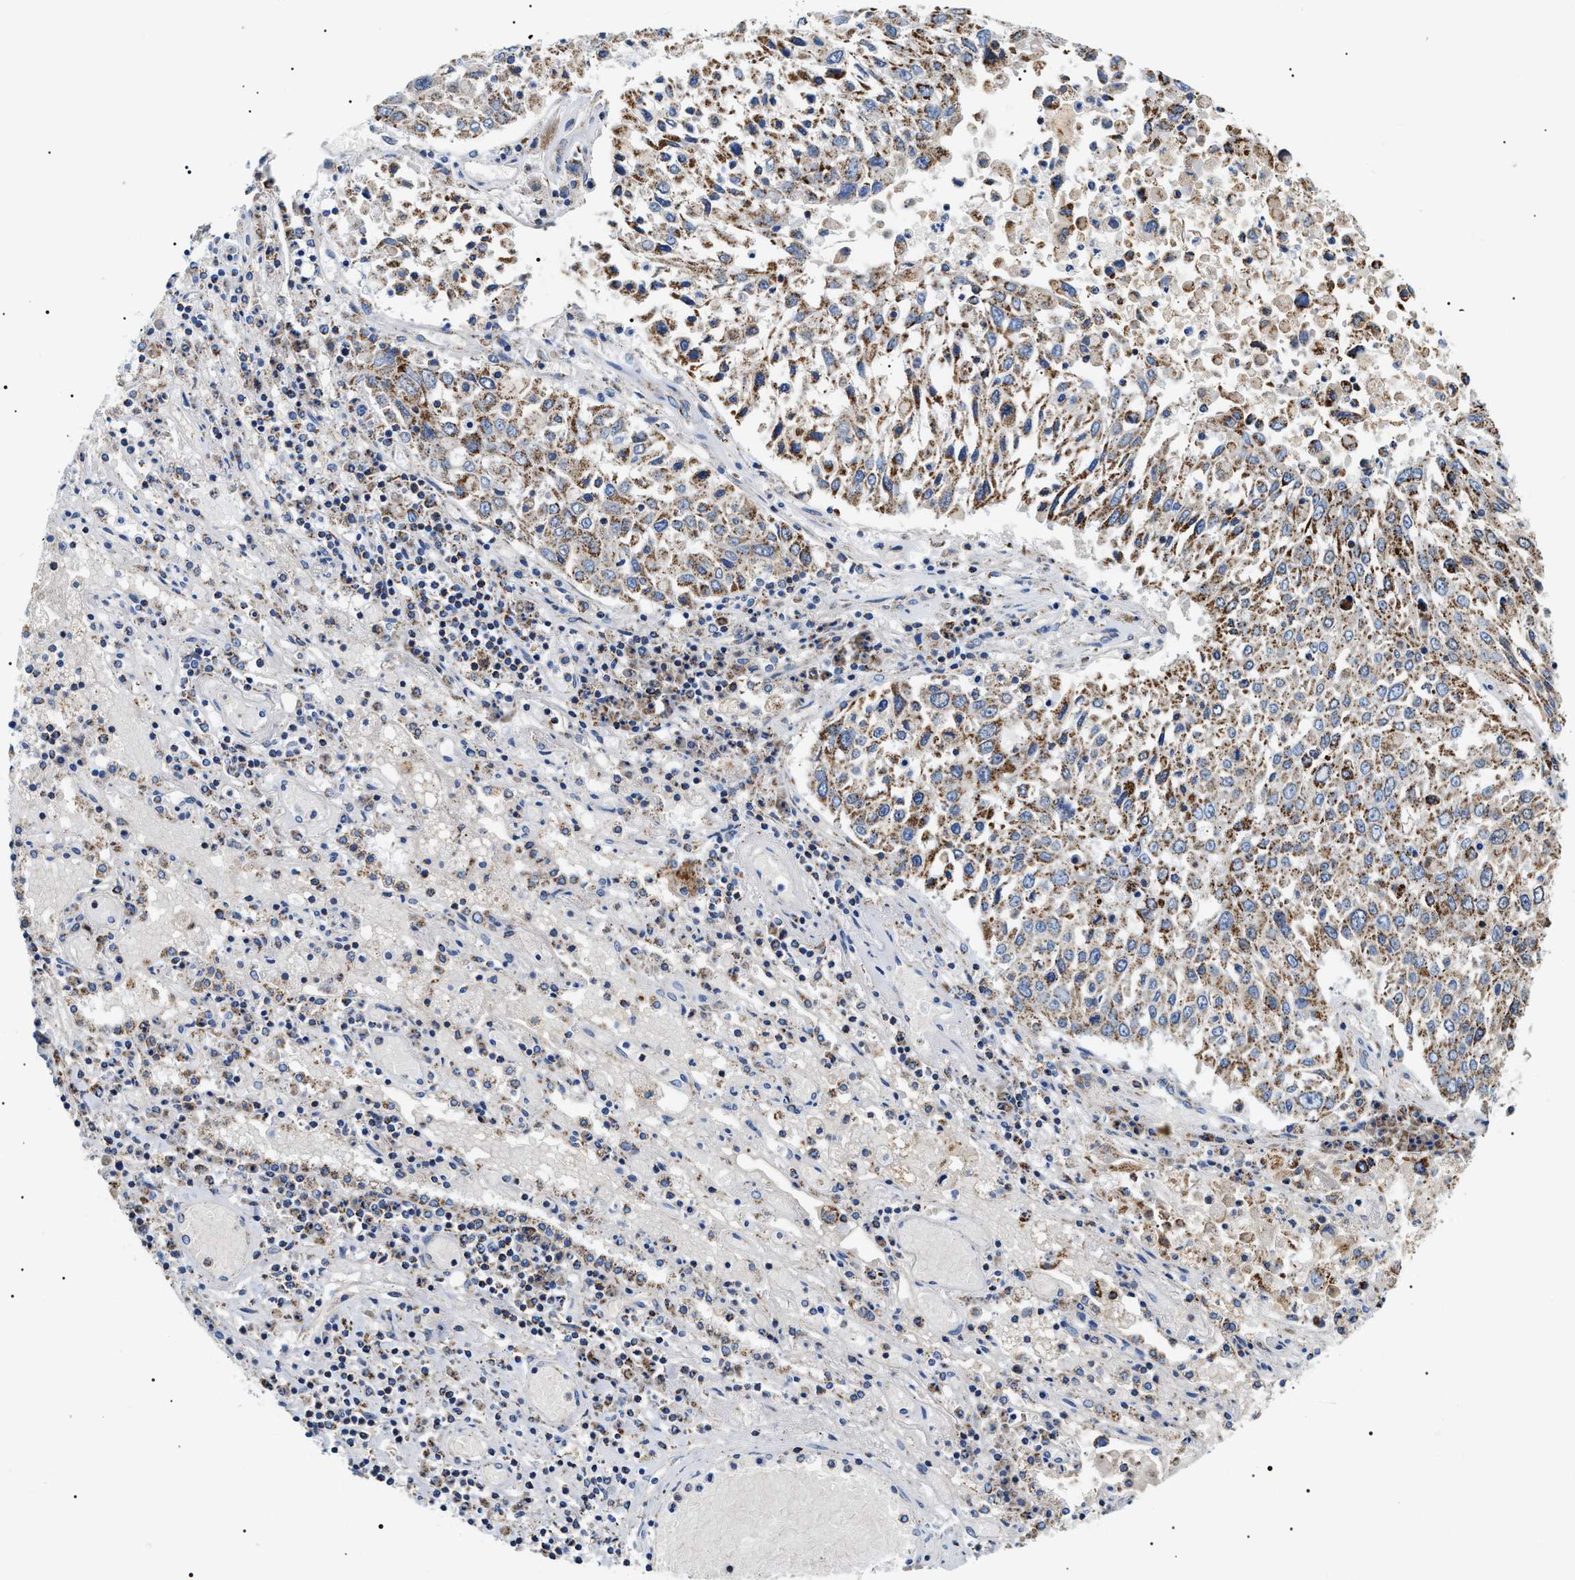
{"staining": {"intensity": "moderate", "quantity": ">75%", "location": "cytoplasmic/membranous"}, "tissue": "lung cancer", "cell_type": "Tumor cells", "image_type": "cancer", "snomed": [{"axis": "morphology", "description": "Squamous cell carcinoma, NOS"}, {"axis": "topography", "description": "Lung"}], "caption": "A medium amount of moderate cytoplasmic/membranous expression is seen in about >75% of tumor cells in lung squamous cell carcinoma tissue.", "gene": "OXSM", "patient": {"sex": "male", "age": 65}}